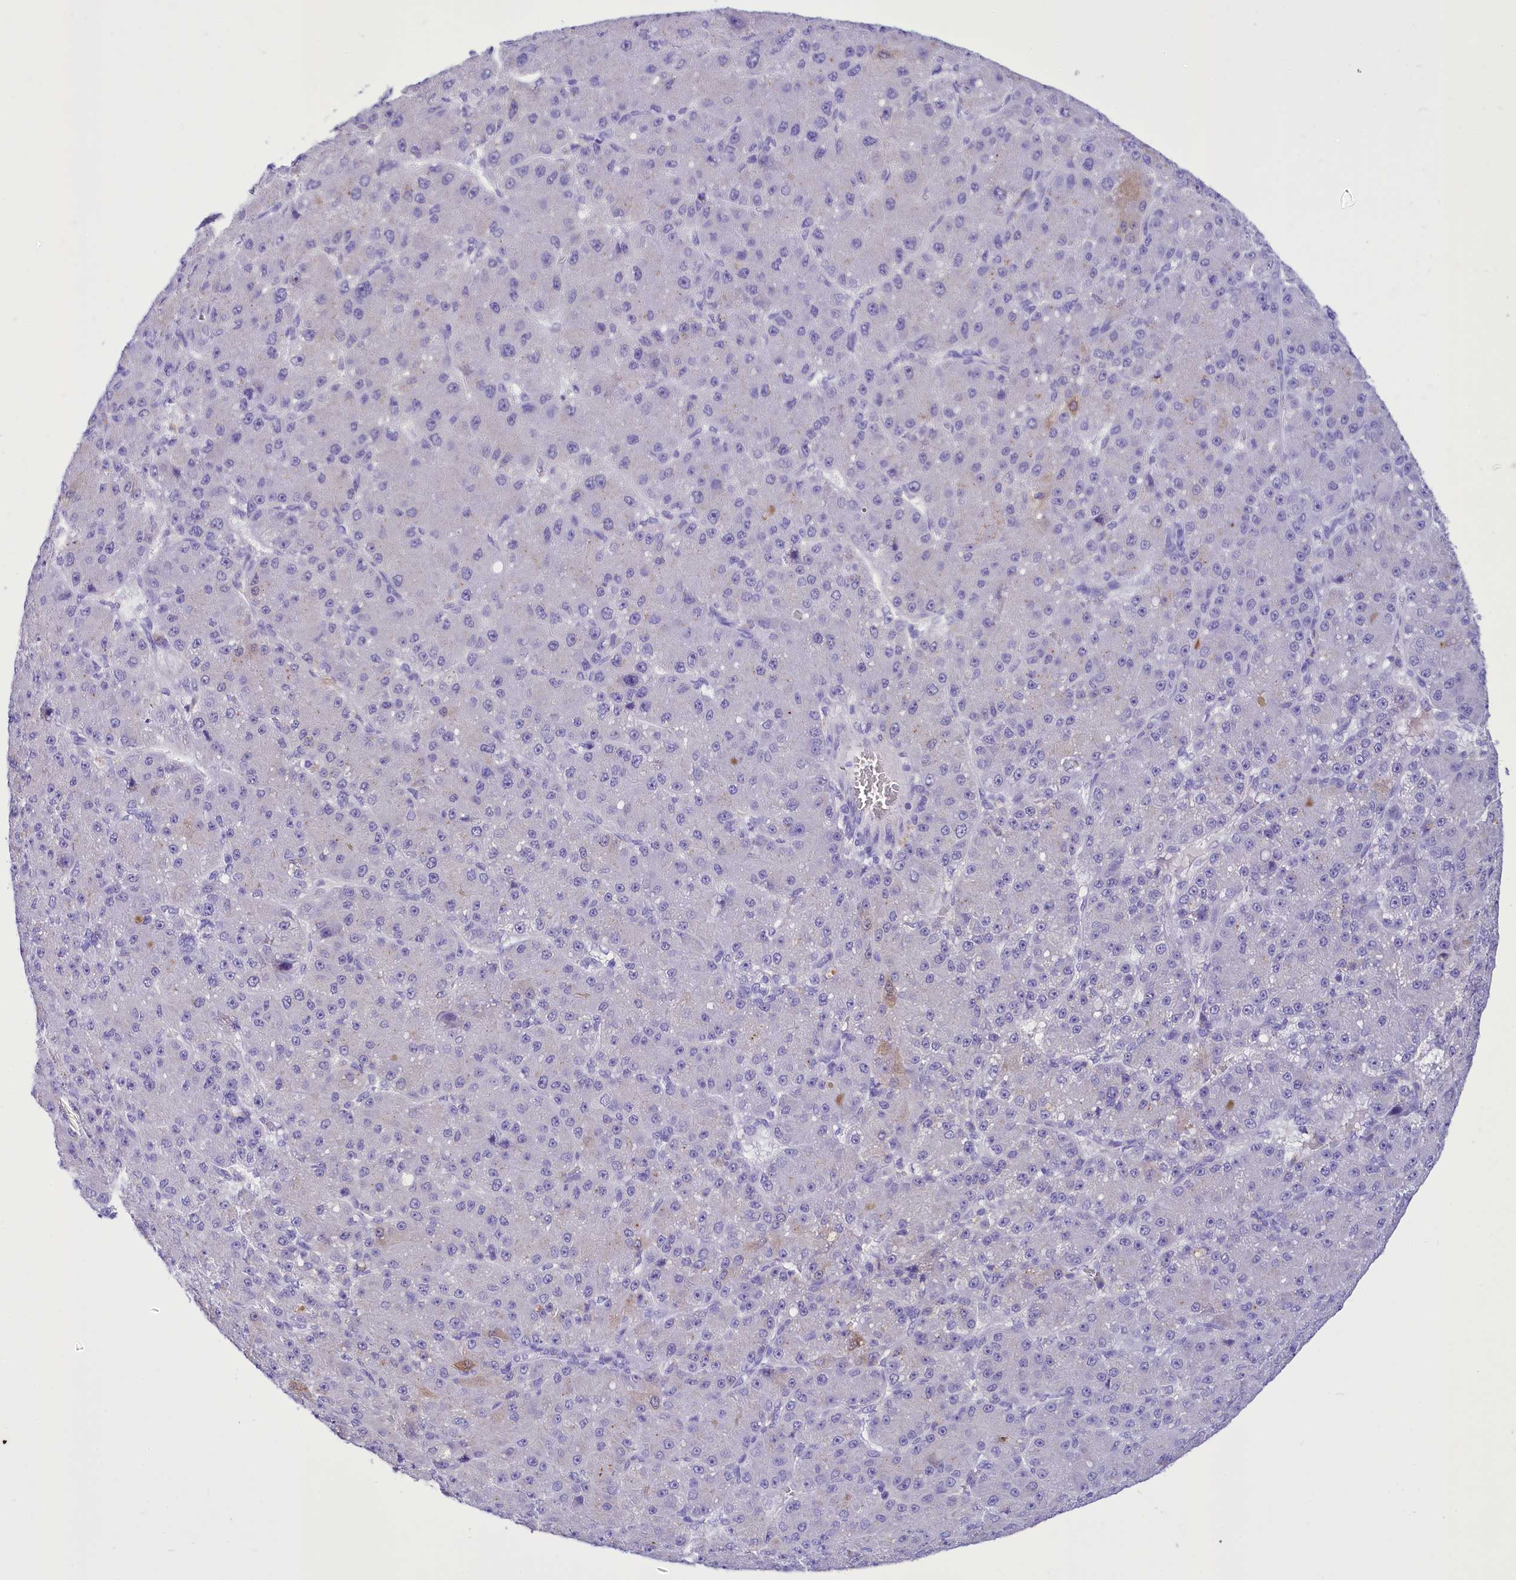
{"staining": {"intensity": "negative", "quantity": "none", "location": "none"}, "tissue": "liver cancer", "cell_type": "Tumor cells", "image_type": "cancer", "snomed": [{"axis": "morphology", "description": "Carcinoma, Hepatocellular, NOS"}, {"axis": "topography", "description": "Liver"}], "caption": "An image of liver cancer (hepatocellular carcinoma) stained for a protein shows no brown staining in tumor cells.", "gene": "TTC36", "patient": {"sex": "male", "age": 67}}